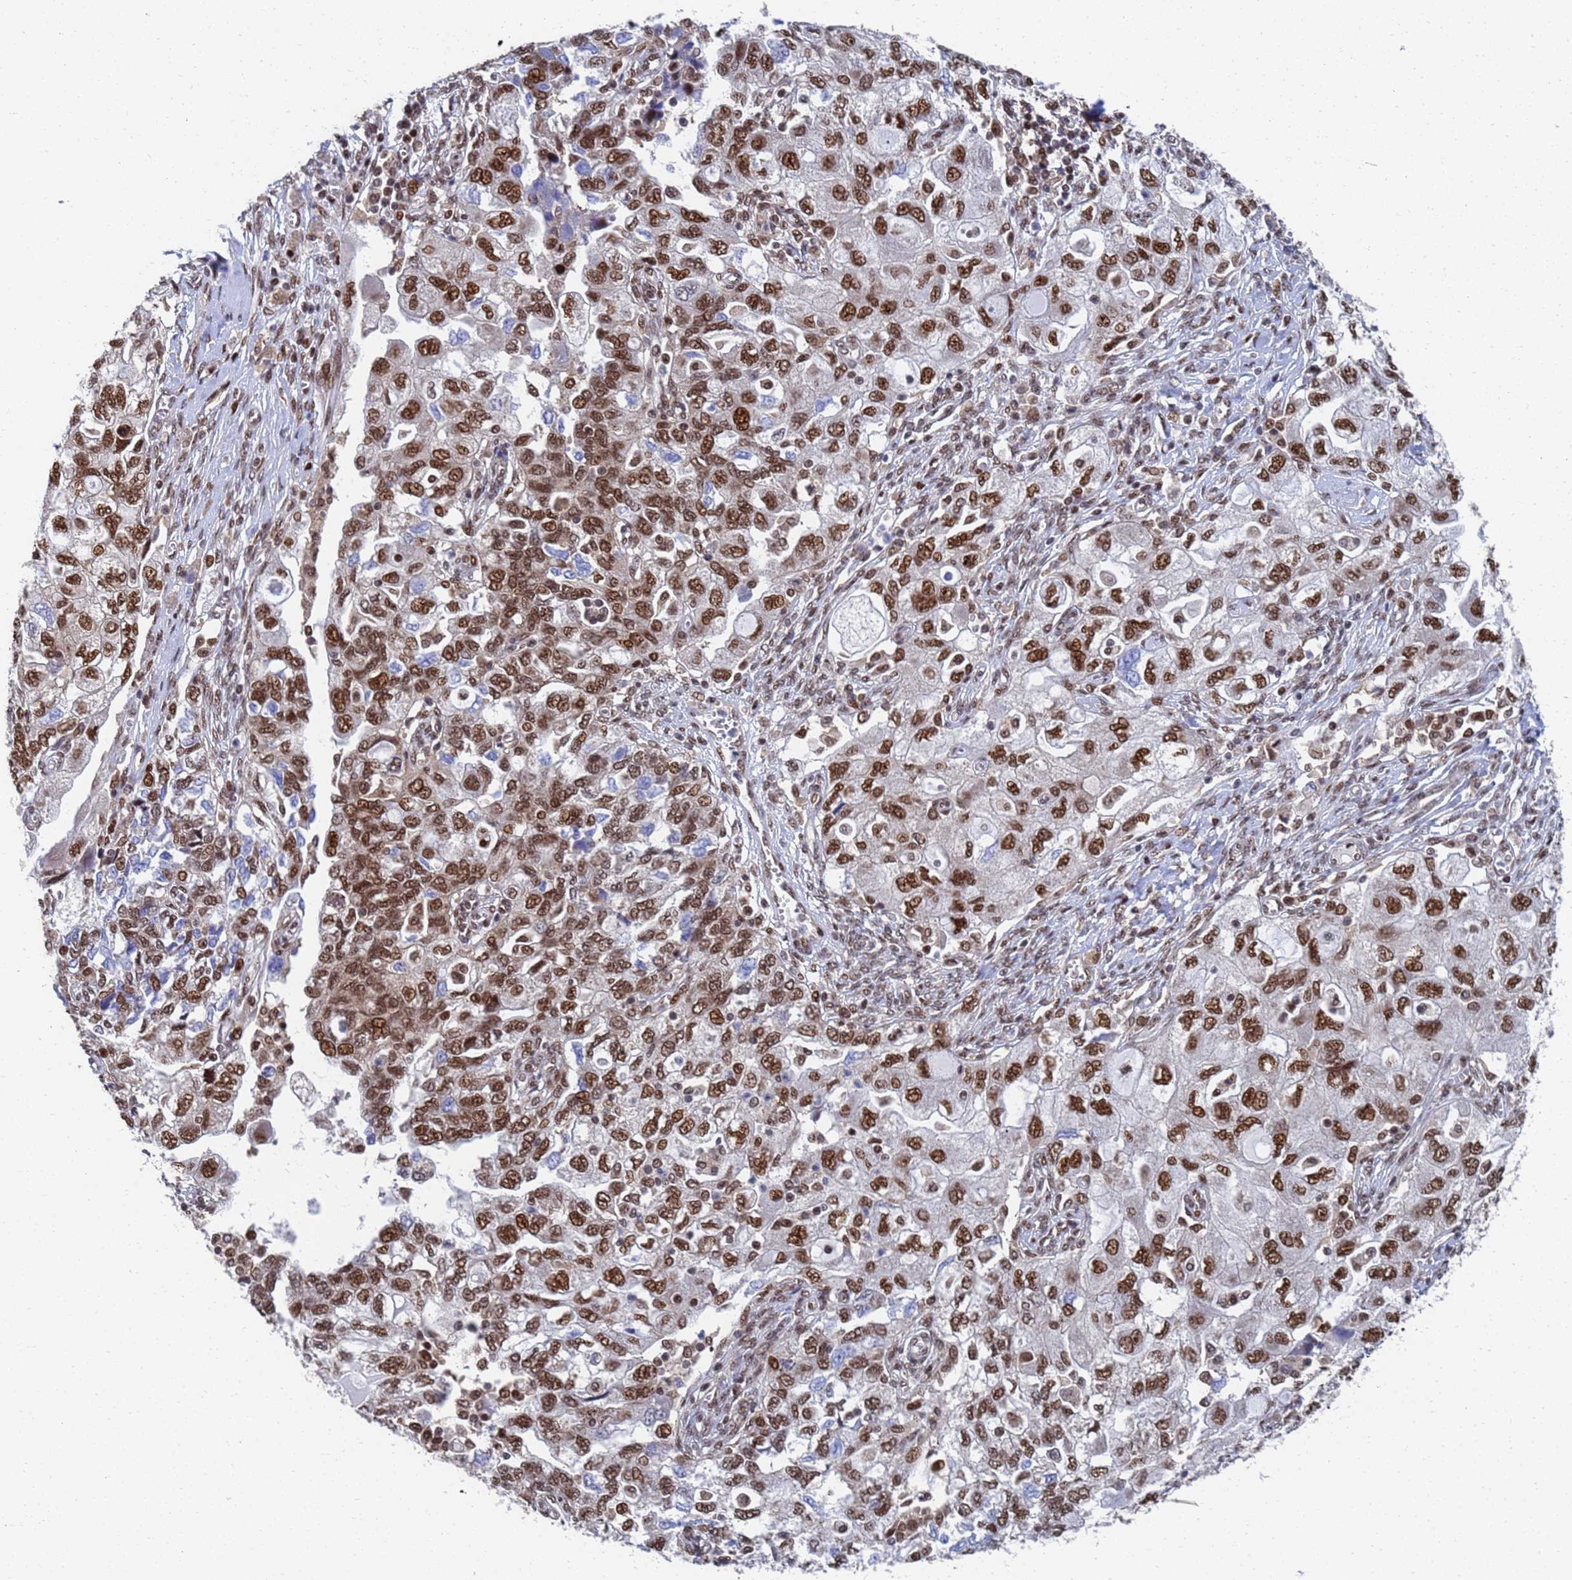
{"staining": {"intensity": "strong", "quantity": ">75%", "location": "nuclear"}, "tissue": "ovarian cancer", "cell_type": "Tumor cells", "image_type": "cancer", "snomed": [{"axis": "morphology", "description": "Carcinoma, NOS"}, {"axis": "morphology", "description": "Cystadenocarcinoma, serous, NOS"}, {"axis": "topography", "description": "Ovary"}], "caption": "The image demonstrates staining of ovarian carcinoma, revealing strong nuclear protein expression (brown color) within tumor cells.", "gene": "AP5Z1", "patient": {"sex": "female", "age": 69}}